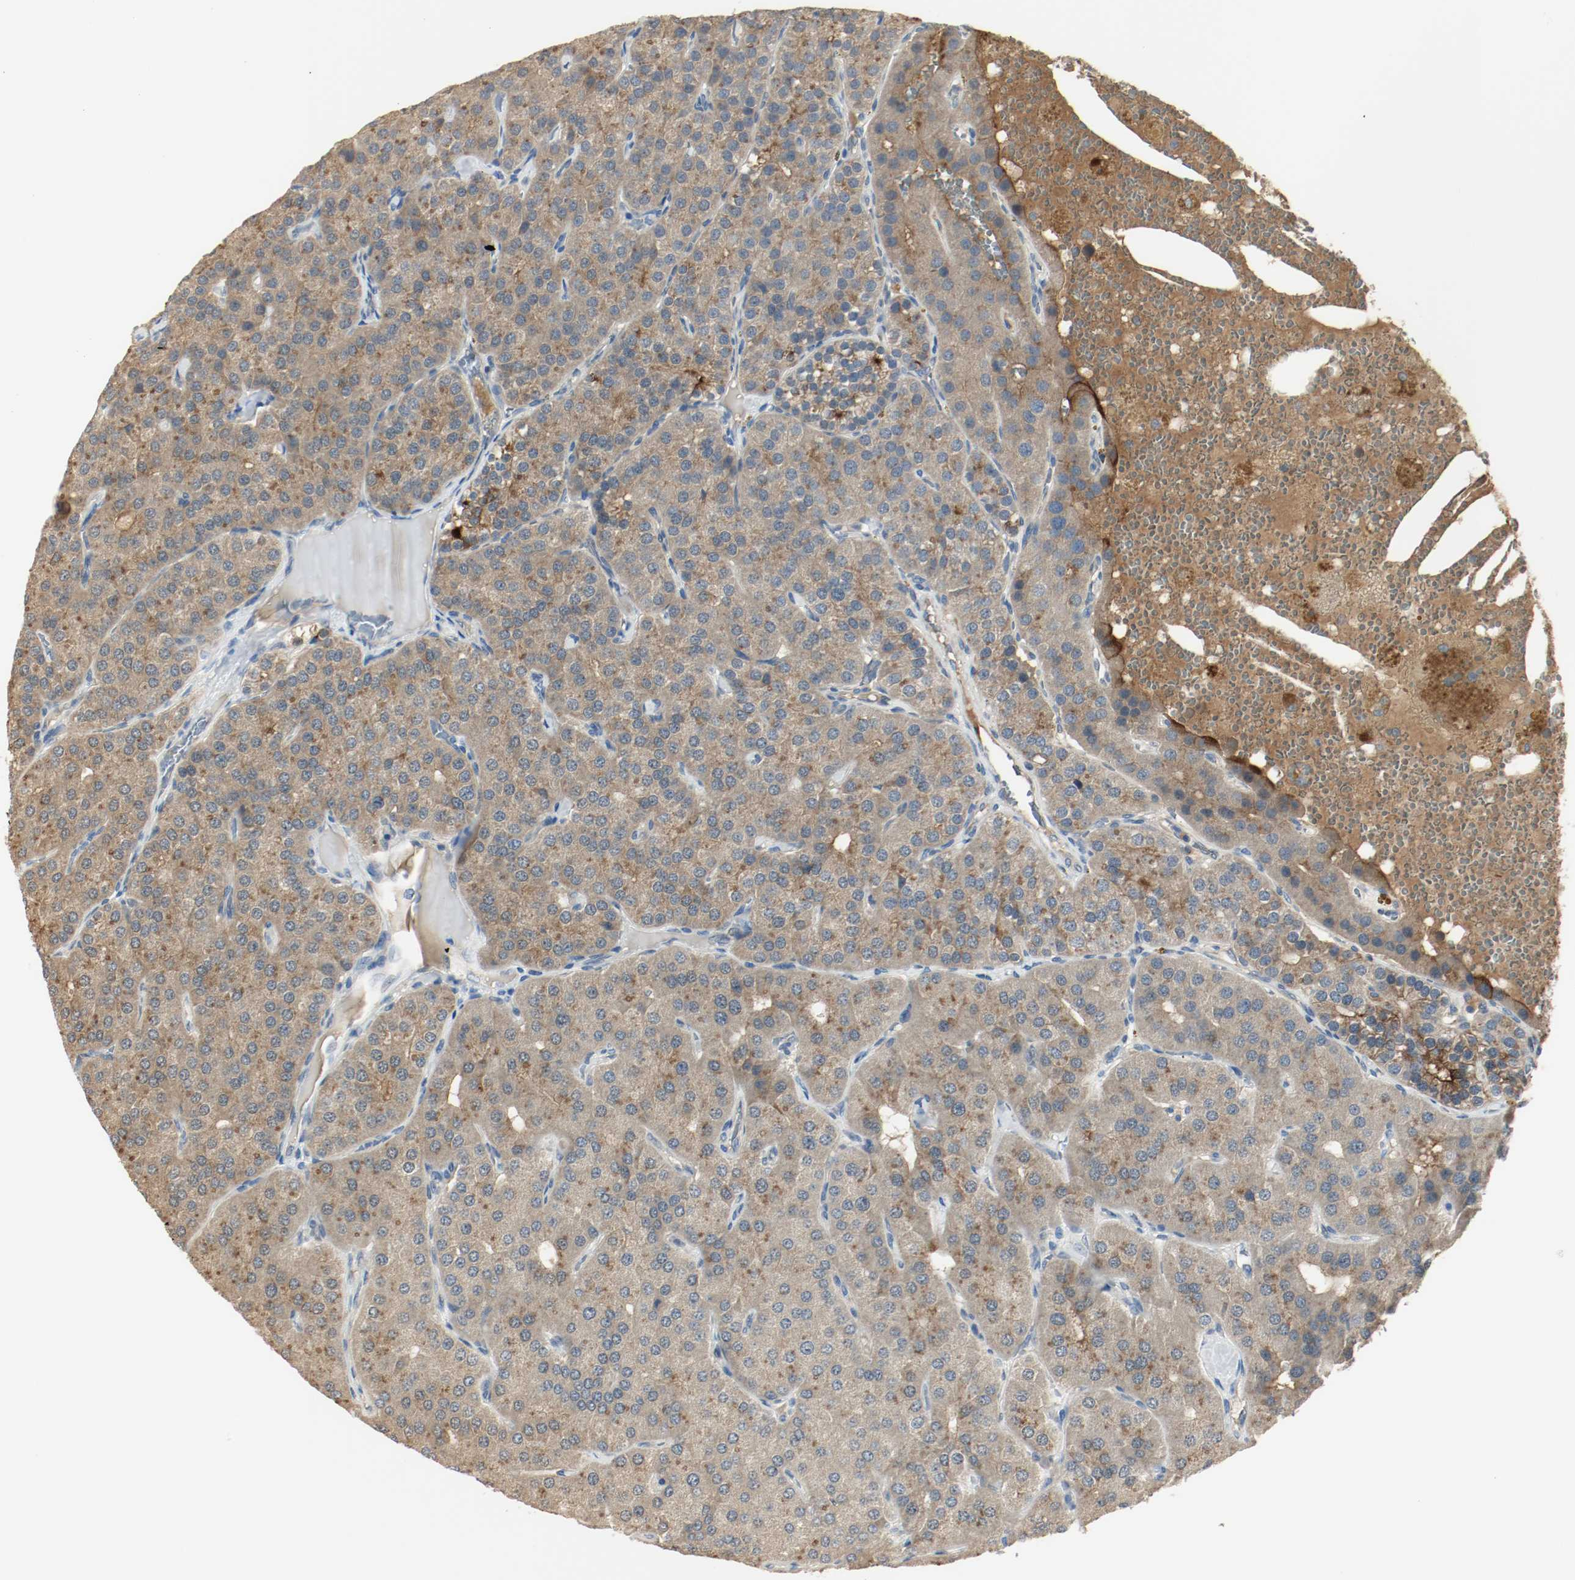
{"staining": {"intensity": "moderate", "quantity": ">75%", "location": "cytoplasmic/membranous"}, "tissue": "parathyroid gland", "cell_type": "Glandular cells", "image_type": "normal", "snomed": [{"axis": "morphology", "description": "Normal tissue, NOS"}, {"axis": "morphology", "description": "Adenoma, NOS"}, {"axis": "topography", "description": "Parathyroid gland"}], "caption": "Immunohistochemistry (IHC) photomicrograph of unremarkable parathyroid gland stained for a protein (brown), which reveals medium levels of moderate cytoplasmic/membranous staining in about >75% of glandular cells.", "gene": "MELTF", "patient": {"sex": "female", "age": 86}}